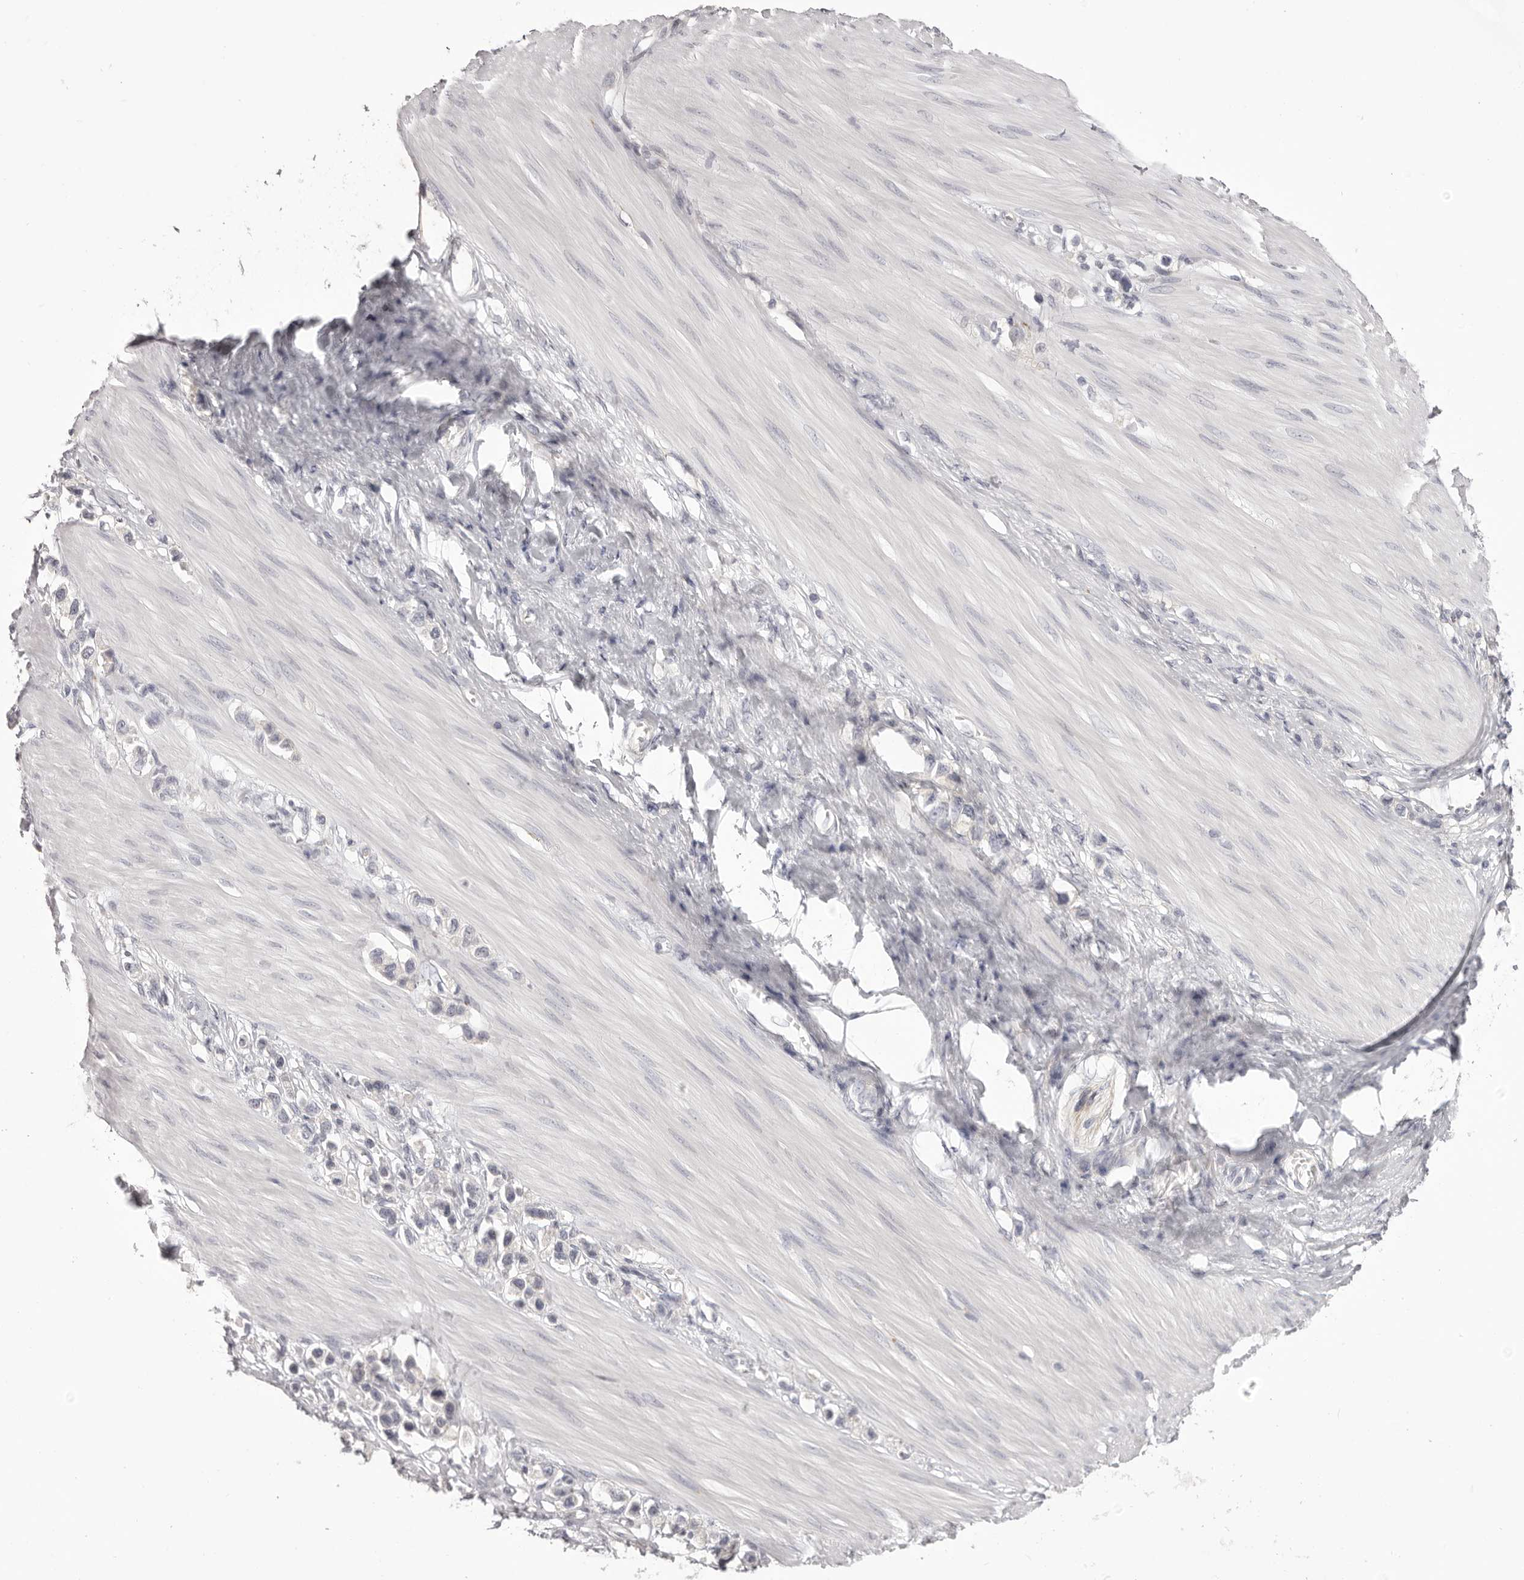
{"staining": {"intensity": "negative", "quantity": "none", "location": "none"}, "tissue": "stomach cancer", "cell_type": "Tumor cells", "image_type": "cancer", "snomed": [{"axis": "morphology", "description": "Adenocarcinoma, NOS"}, {"axis": "topography", "description": "Stomach"}], "caption": "This is an immunohistochemistry (IHC) micrograph of human adenocarcinoma (stomach). There is no staining in tumor cells.", "gene": "OTUD3", "patient": {"sex": "female", "age": 65}}